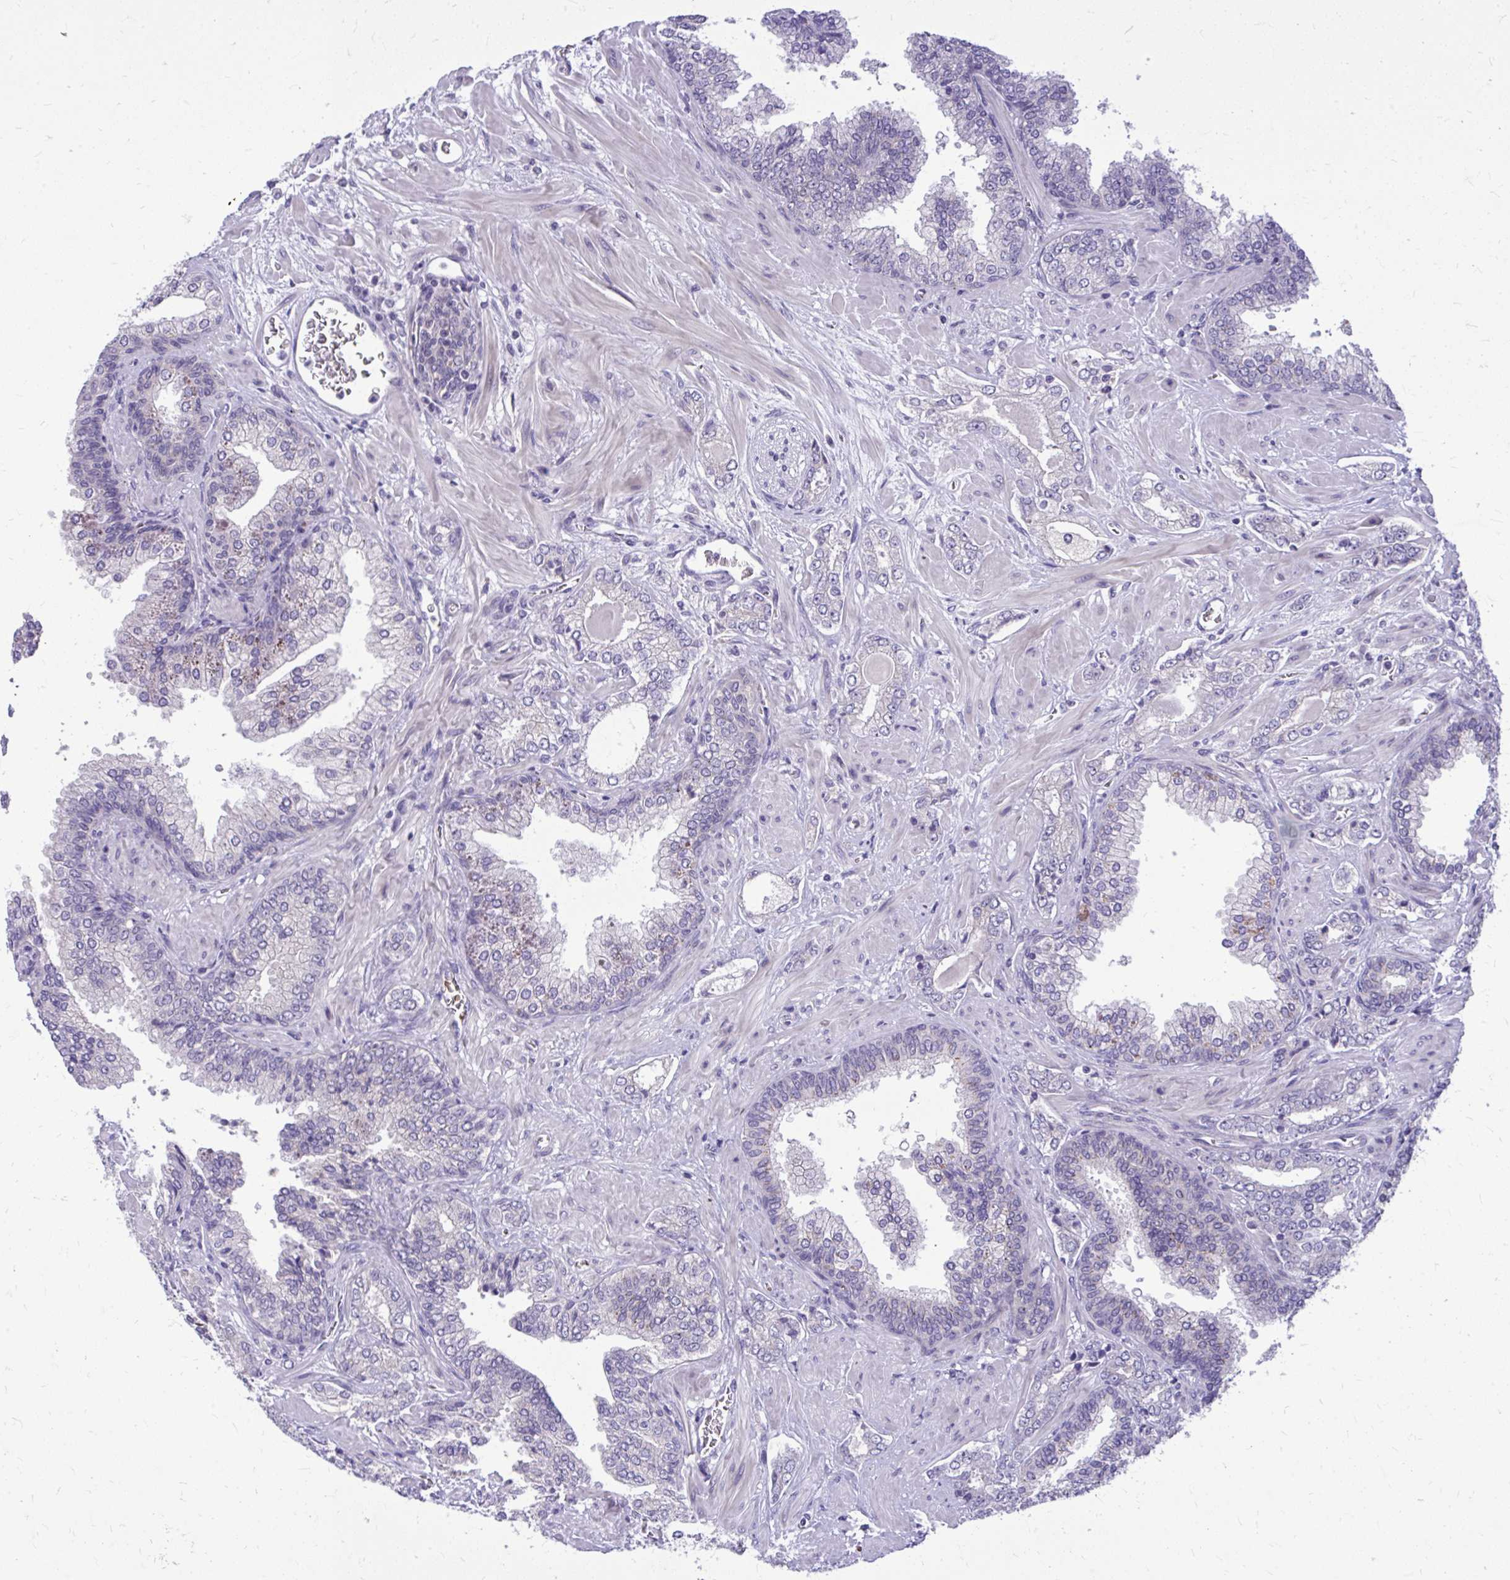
{"staining": {"intensity": "negative", "quantity": "none", "location": "none"}, "tissue": "prostate cancer", "cell_type": "Tumor cells", "image_type": "cancer", "snomed": [{"axis": "morphology", "description": "Adenocarcinoma, High grade"}, {"axis": "topography", "description": "Prostate"}], "caption": "This image is of prostate cancer (high-grade adenocarcinoma) stained with immunohistochemistry (IHC) to label a protein in brown with the nuclei are counter-stained blue. There is no positivity in tumor cells.", "gene": "DPY19L1", "patient": {"sex": "male", "age": 60}}